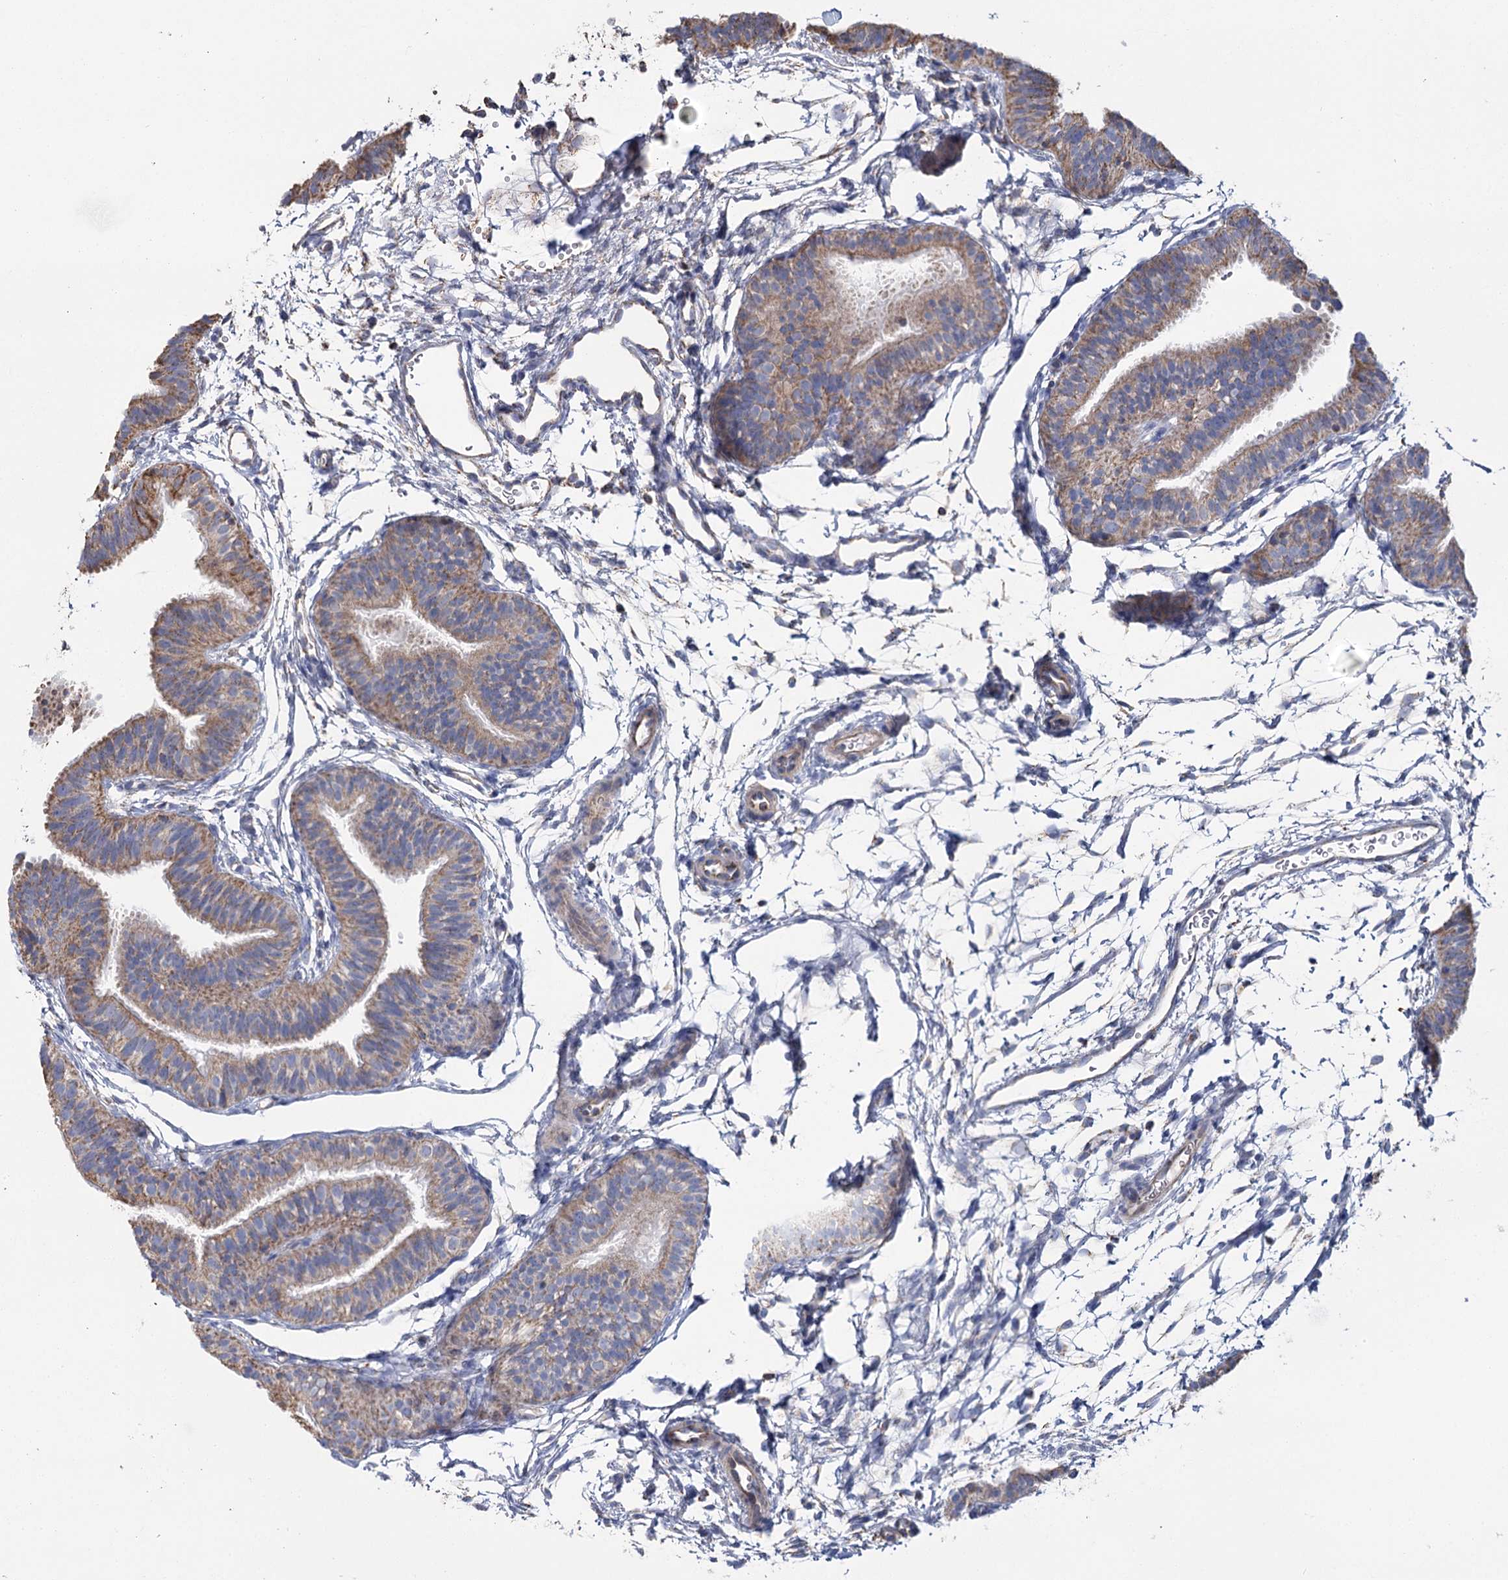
{"staining": {"intensity": "moderate", "quantity": ">75%", "location": "cytoplasmic/membranous"}, "tissue": "fallopian tube", "cell_type": "Glandular cells", "image_type": "normal", "snomed": [{"axis": "morphology", "description": "Normal tissue, NOS"}, {"axis": "topography", "description": "Fallopian tube"}], "caption": "A micrograph showing moderate cytoplasmic/membranous positivity in about >75% of glandular cells in unremarkable fallopian tube, as visualized by brown immunohistochemical staining.", "gene": "MRPL44", "patient": {"sex": "female", "age": 35}}